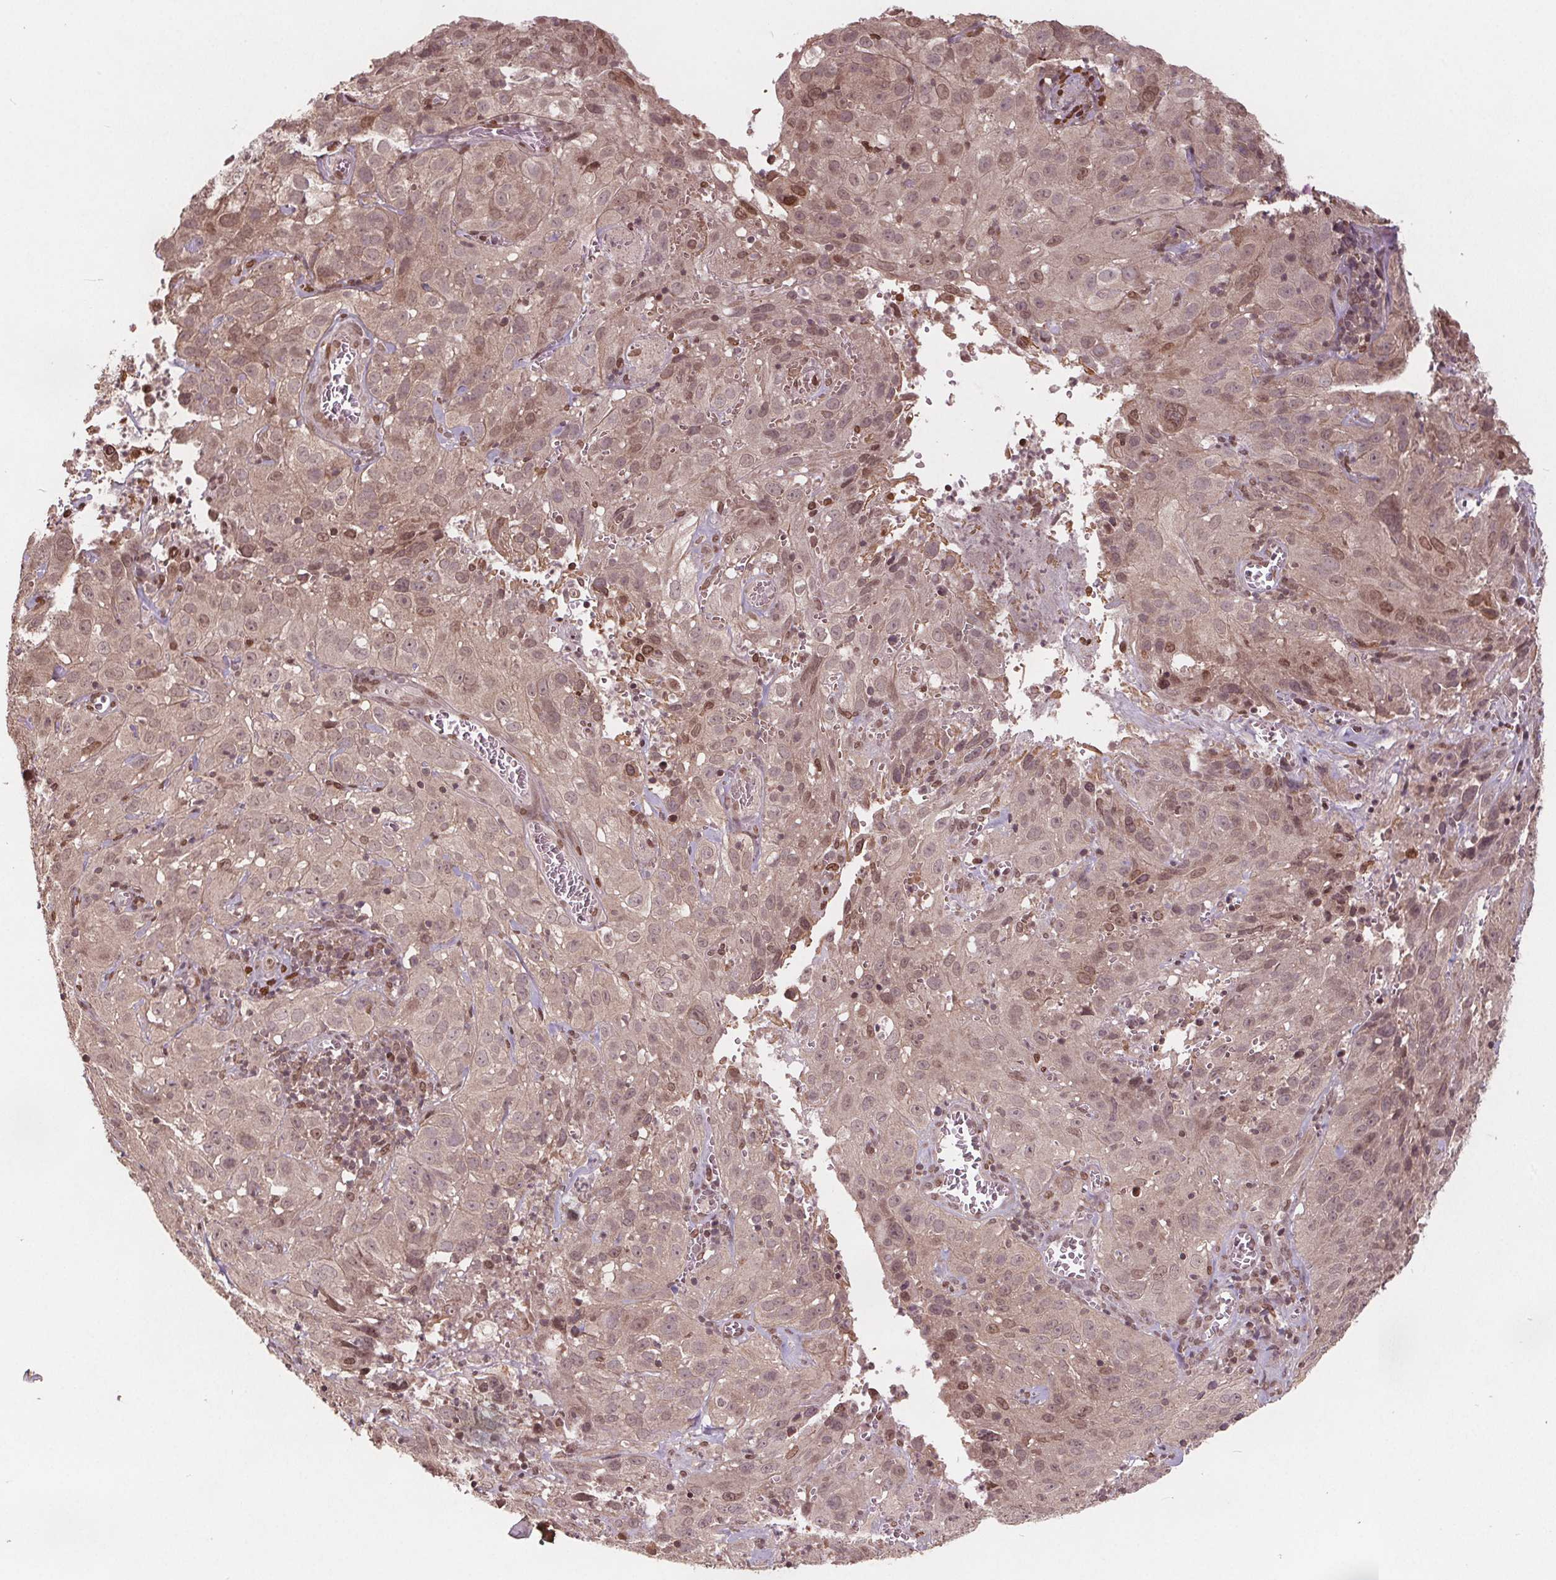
{"staining": {"intensity": "weak", "quantity": "25%-75%", "location": "cytoplasmic/membranous,nuclear"}, "tissue": "cervical cancer", "cell_type": "Tumor cells", "image_type": "cancer", "snomed": [{"axis": "morphology", "description": "Squamous cell carcinoma, NOS"}, {"axis": "topography", "description": "Cervix"}], "caption": "Cervical cancer (squamous cell carcinoma) was stained to show a protein in brown. There is low levels of weak cytoplasmic/membranous and nuclear positivity in approximately 25%-75% of tumor cells.", "gene": "HIF1AN", "patient": {"sex": "female", "age": 32}}